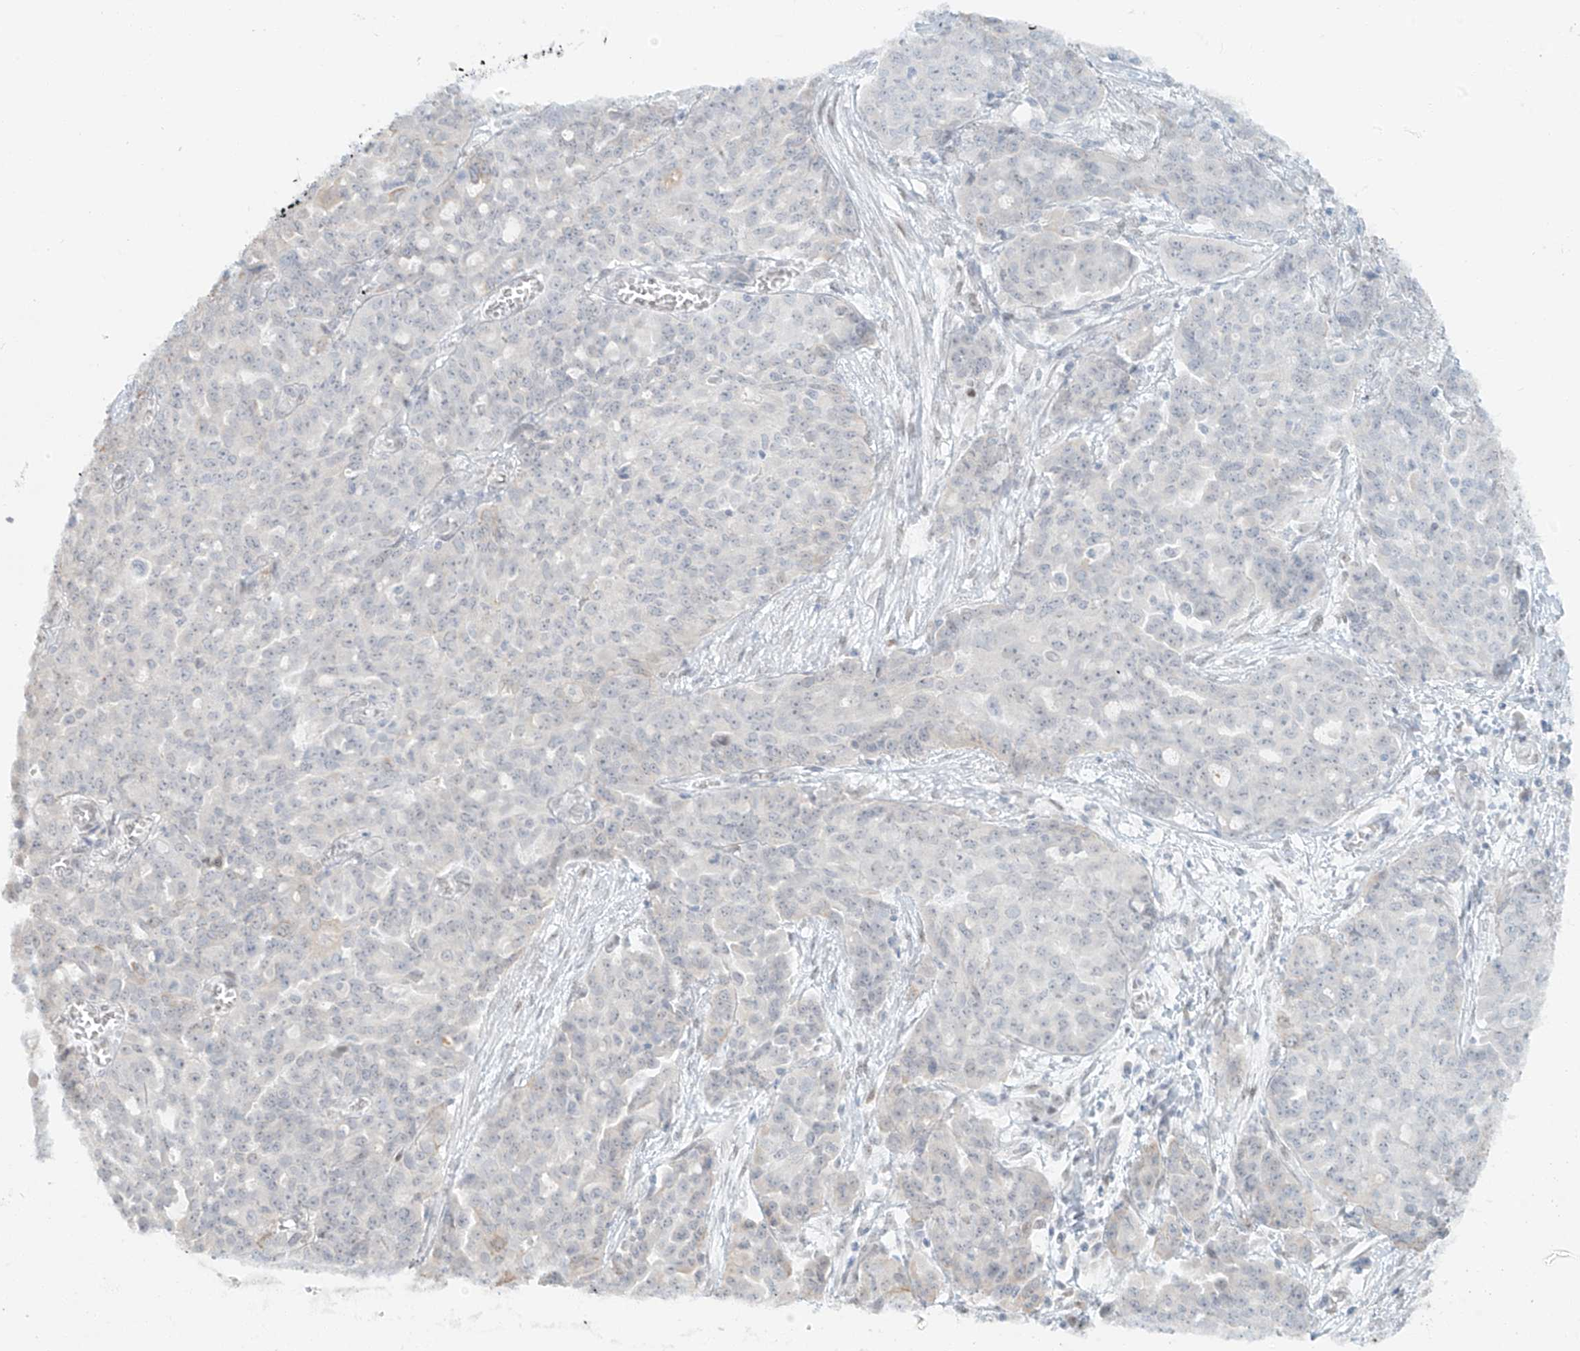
{"staining": {"intensity": "negative", "quantity": "none", "location": "none"}, "tissue": "ovarian cancer", "cell_type": "Tumor cells", "image_type": "cancer", "snomed": [{"axis": "morphology", "description": "Cystadenocarcinoma, serous, NOS"}, {"axis": "topography", "description": "Soft tissue"}, {"axis": "topography", "description": "Ovary"}], "caption": "IHC histopathology image of neoplastic tissue: ovarian serous cystadenocarcinoma stained with DAB (3,3'-diaminobenzidine) shows no significant protein expression in tumor cells.", "gene": "ZNF774", "patient": {"sex": "female", "age": 57}}